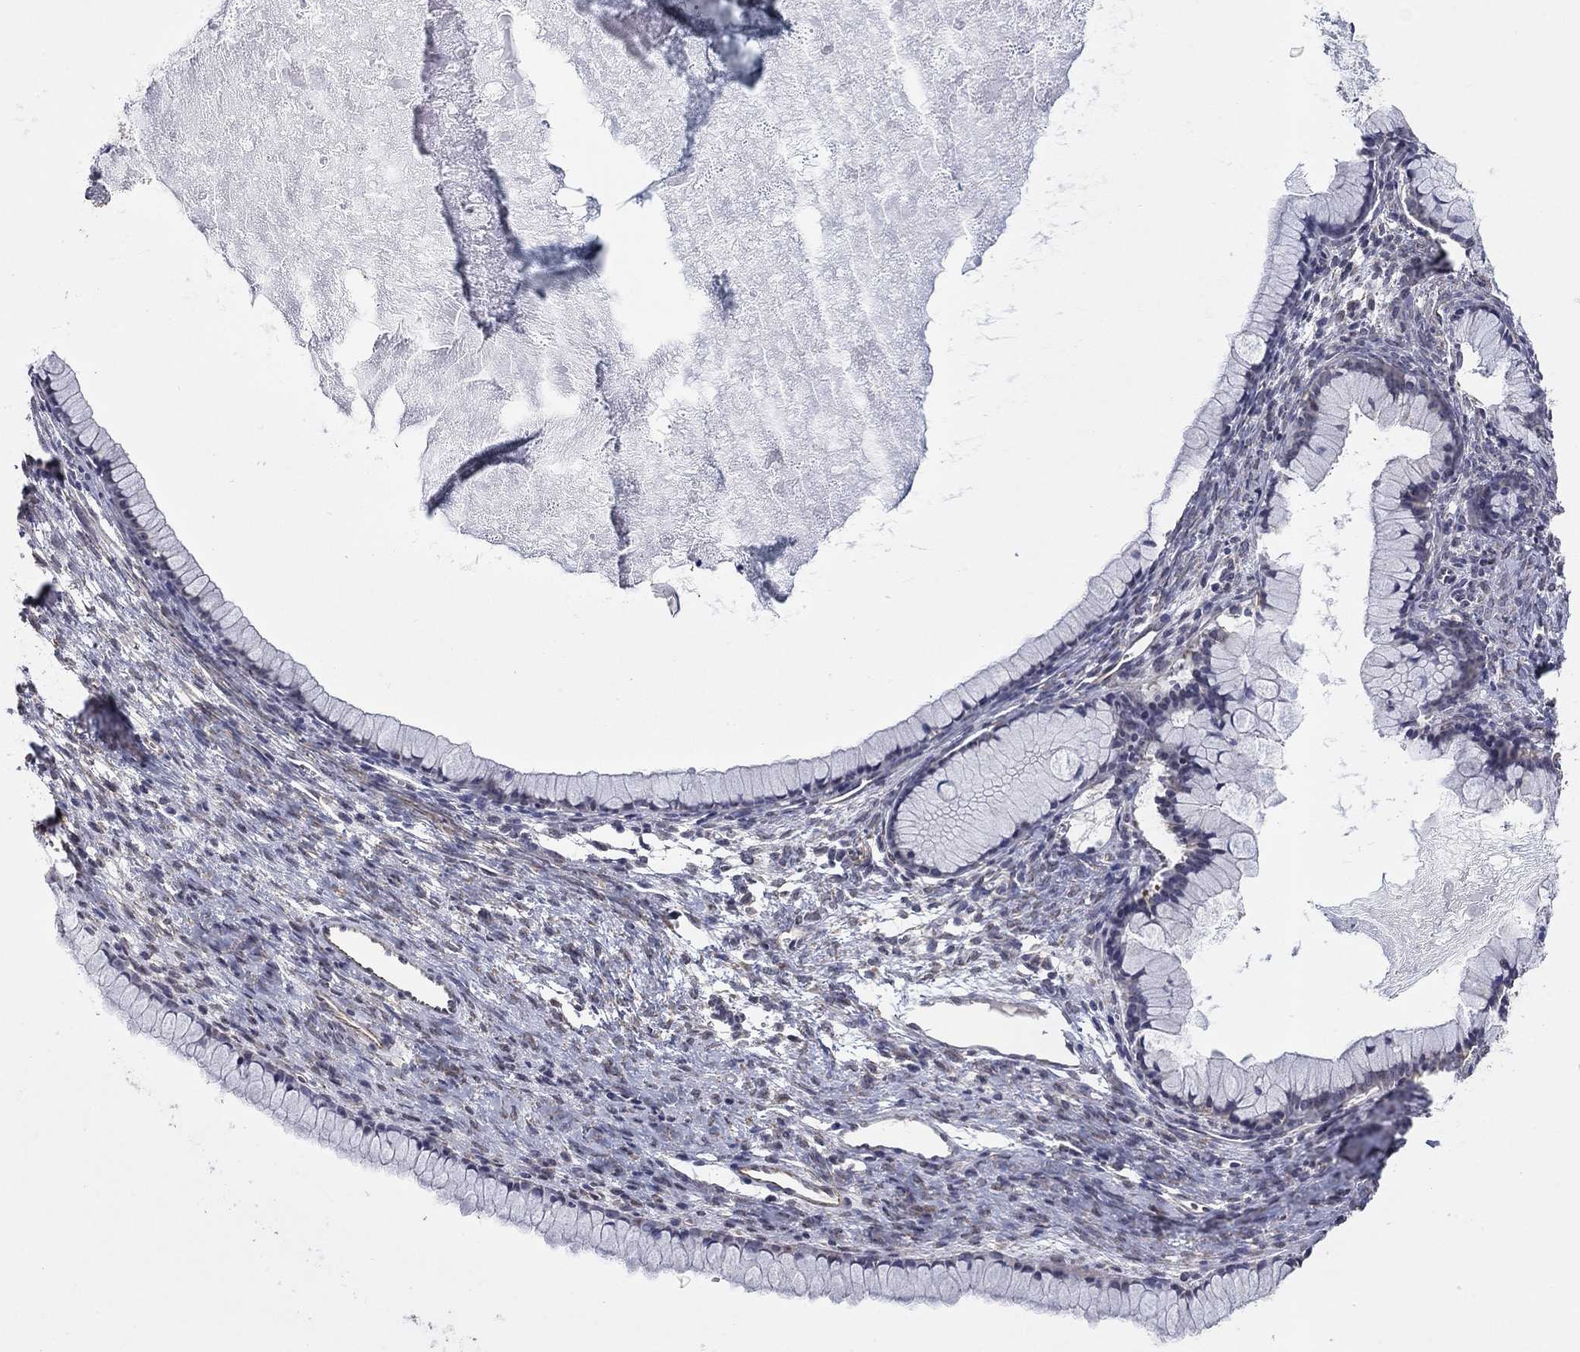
{"staining": {"intensity": "negative", "quantity": "none", "location": "none"}, "tissue": "ovarian cancer", "cell_type": "Tumor cells", "image_type": "cancer", "snomed": [{"axis": "morphology", "description": "Cystadenocarcinoma, mucinous, NOS"}, {"axis": "topography", "description": "Ovary"}], "caption": "High magnification brightfield microscopy of ovarian cancer (mucinous cystadenocarcinoma) stained with DAB (3,3'-diaminobenzidine) (brown) and counterstained with hematoxylin (blue): tumor cells show no significant expression.", "gene": "GRIA3", "patient": {"sex": "female", "age": 41}}